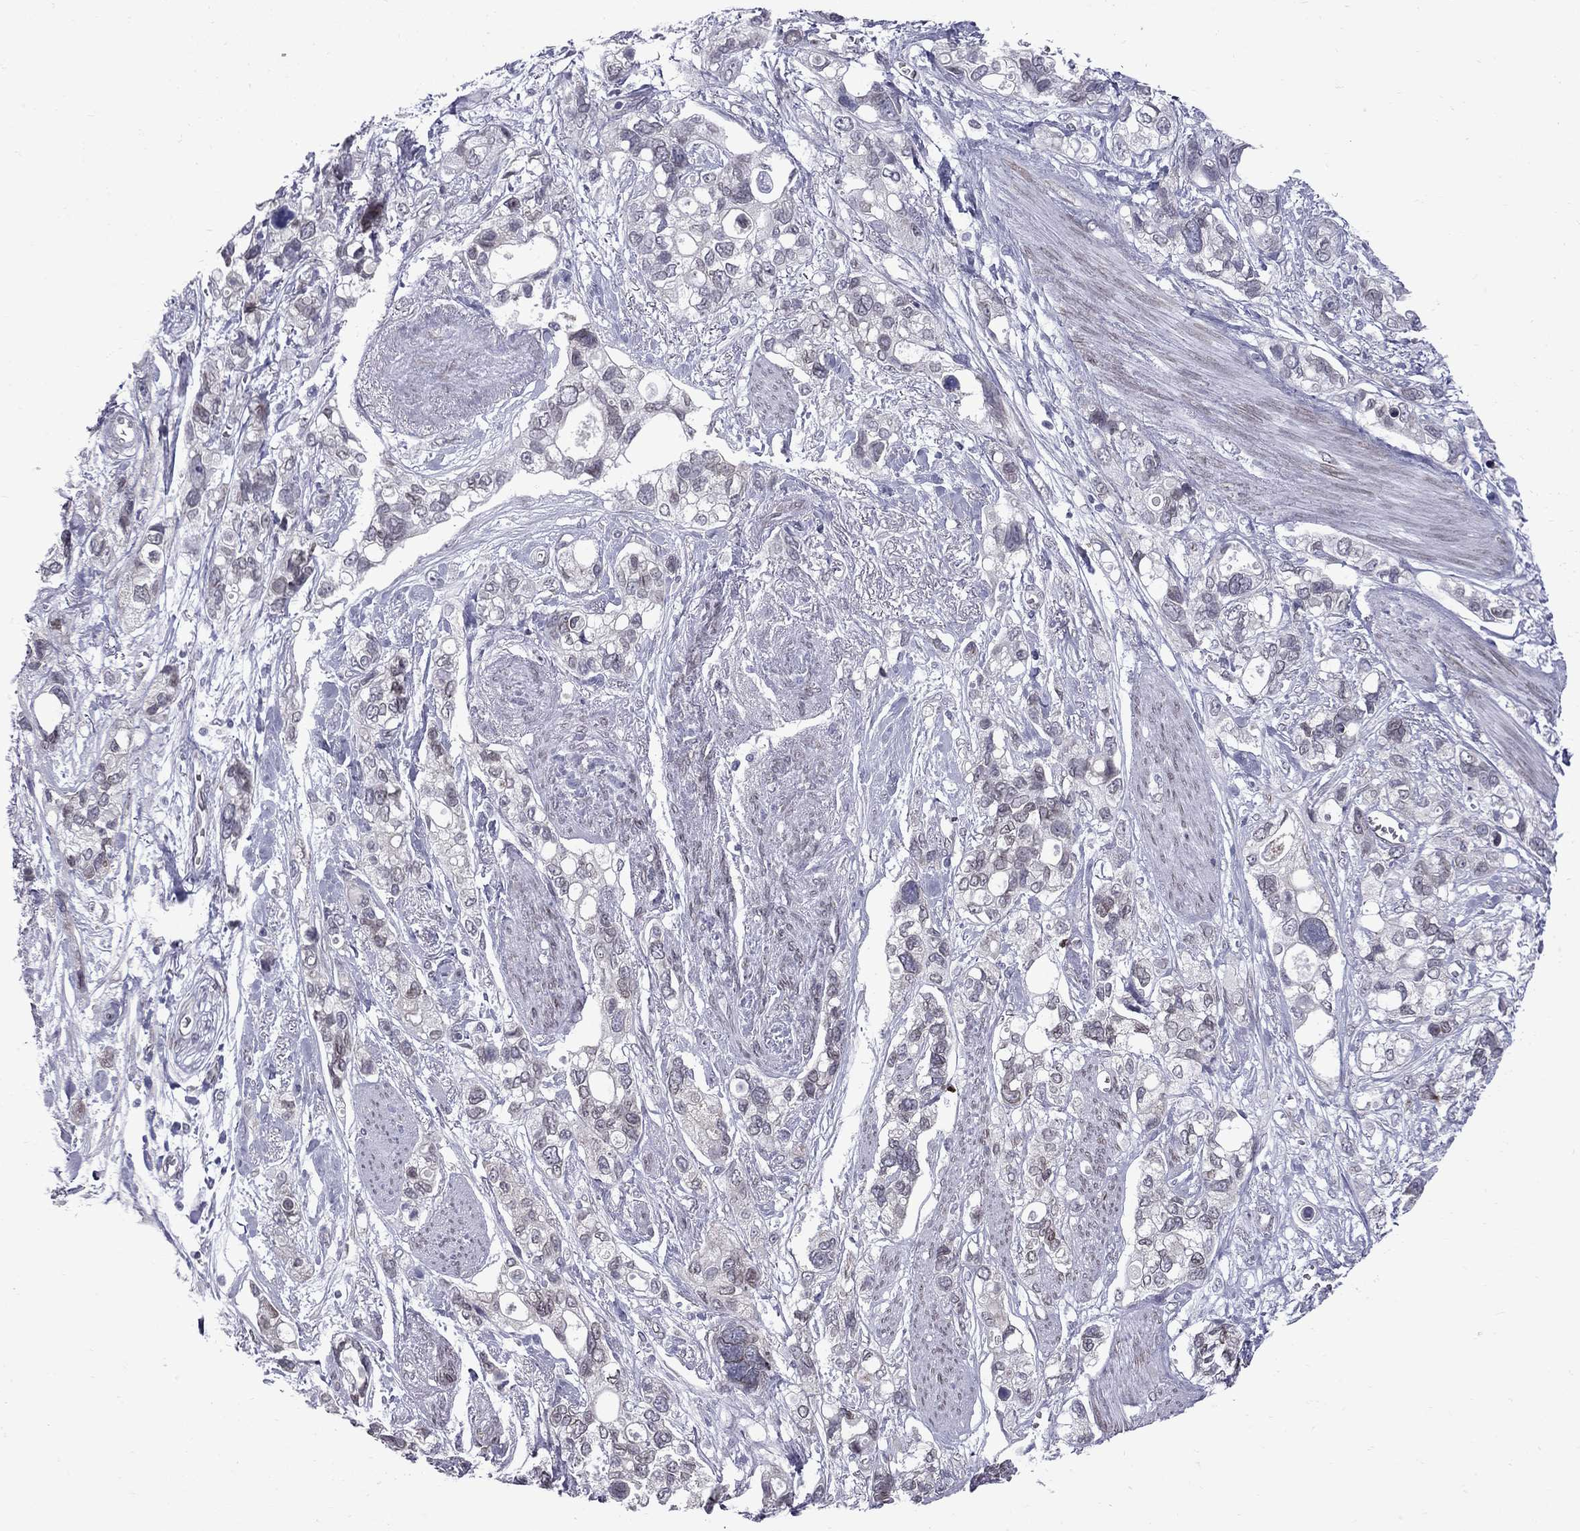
{"staining": {"intensity": "weak", "quantity": "<25%", "location": "cytoplasmic/membranous"}, "tissue": "stomach cancer", "cell_type": "Tumor cells", "image_type": "cancer", "snomed": [{"axis": "morphology", "description": "Adenocarcinoma, NOS"}, {"axis": "topography", "description": "Stomach, upper"}], "caption": "IHC of human adenocarcinoma (stomach) reveals no staining in tumor cells.", "gene": "CLTCL1", "patient": {"sex": "female", "age": 81}}